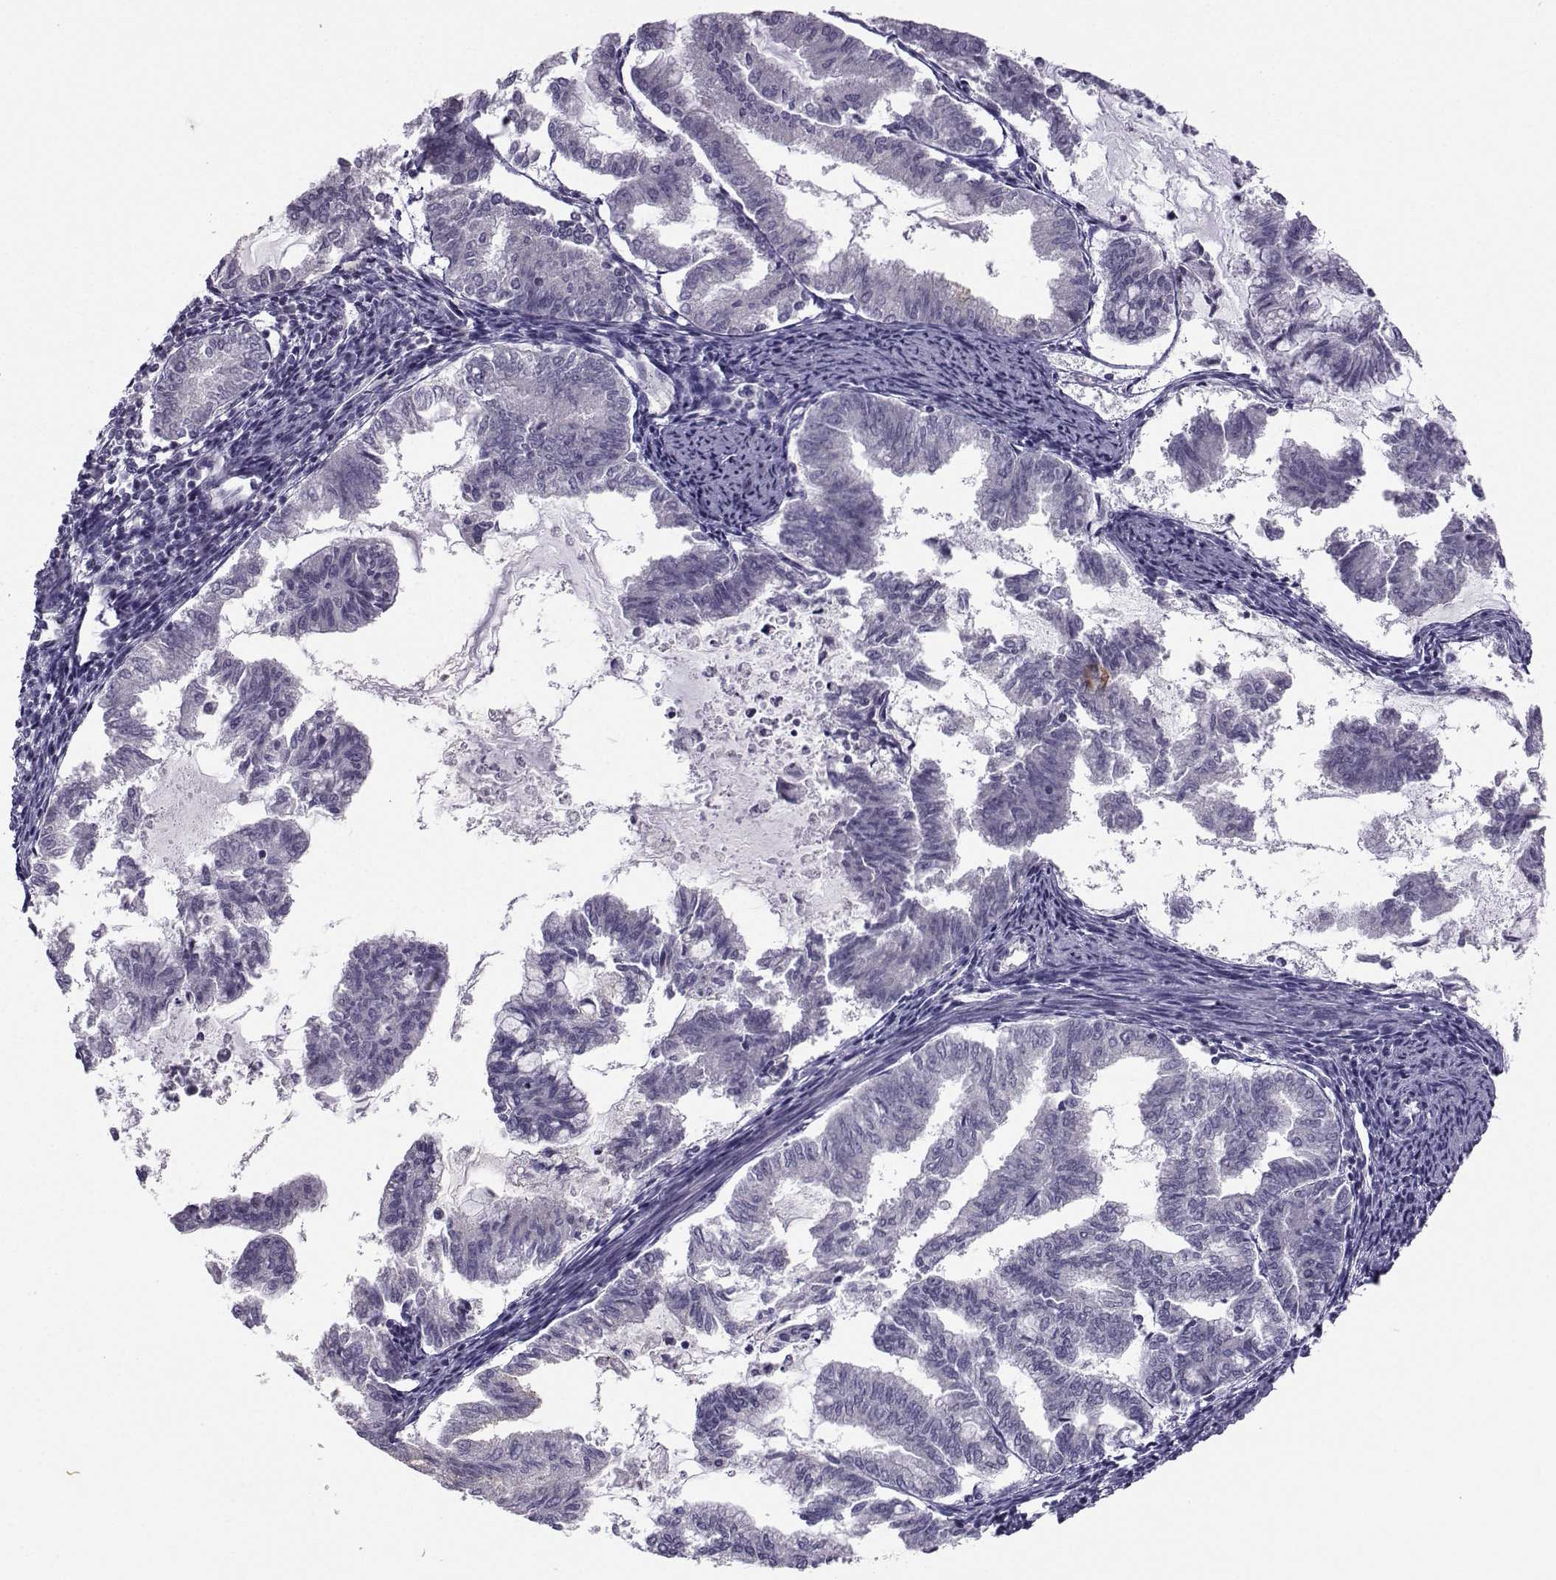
{"staining": {"intensity": "negative", "quantity": "none", "location": "none"}, "tissue": "endometrial cancer", "cell_type": "Tumor cells", "image_type": "cancer", "snomed": [{"axis": "morphology", "description": "Adenocarcinoma, NOS"}, {"axis": "topography", "description": "Endometrium"}], "caption": "Histopathology image shows no protein expression in tumor cells of endometrial cancer tissue. (DAB immunohistochemistry (IHC) visualized using brightfield microscopy, high magnification).", "gene": "FCAMR", "patient": {"sex": "female", "age": 79}}